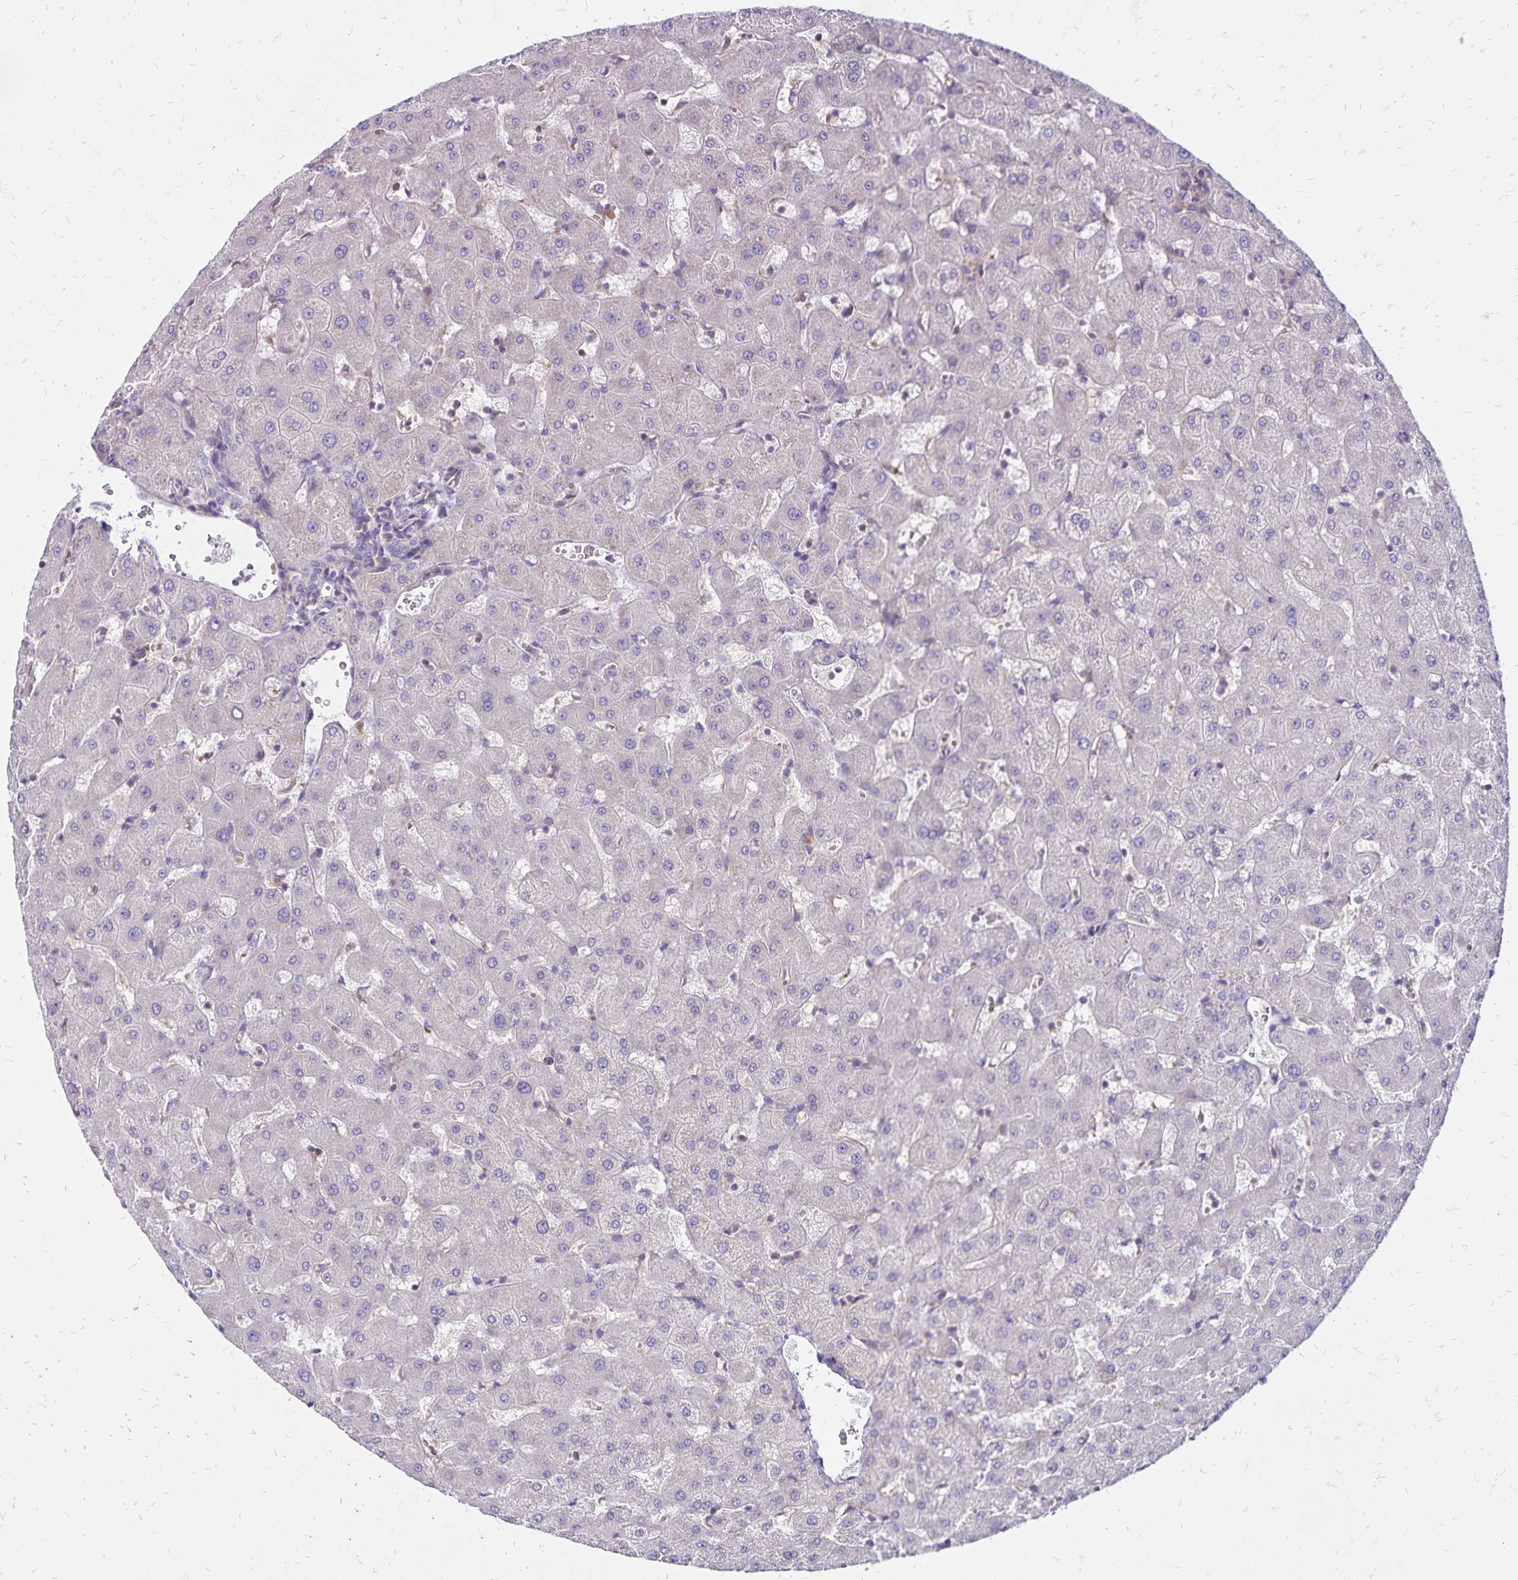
{"staining": {"intensity": "negative", "quantity": "none", "location": "none"}, "tissue": "liver", "cell_type": "Cholangiocytes", "image_type": "normal", "snomed": [{"axis": "morphology", "description": "Normal tissue, NOS"}, {"axis": "topography", "description": "Liver"}], "caption": "This photomicrograph is of unremarkable liver stained with immunohistochemistry to label a protein in brown with the nuclei are counter-stained blue. There is no expression in cholangiocytes.", "gene": "FSD1", "patient": {"sex": "female", "age": 63}}